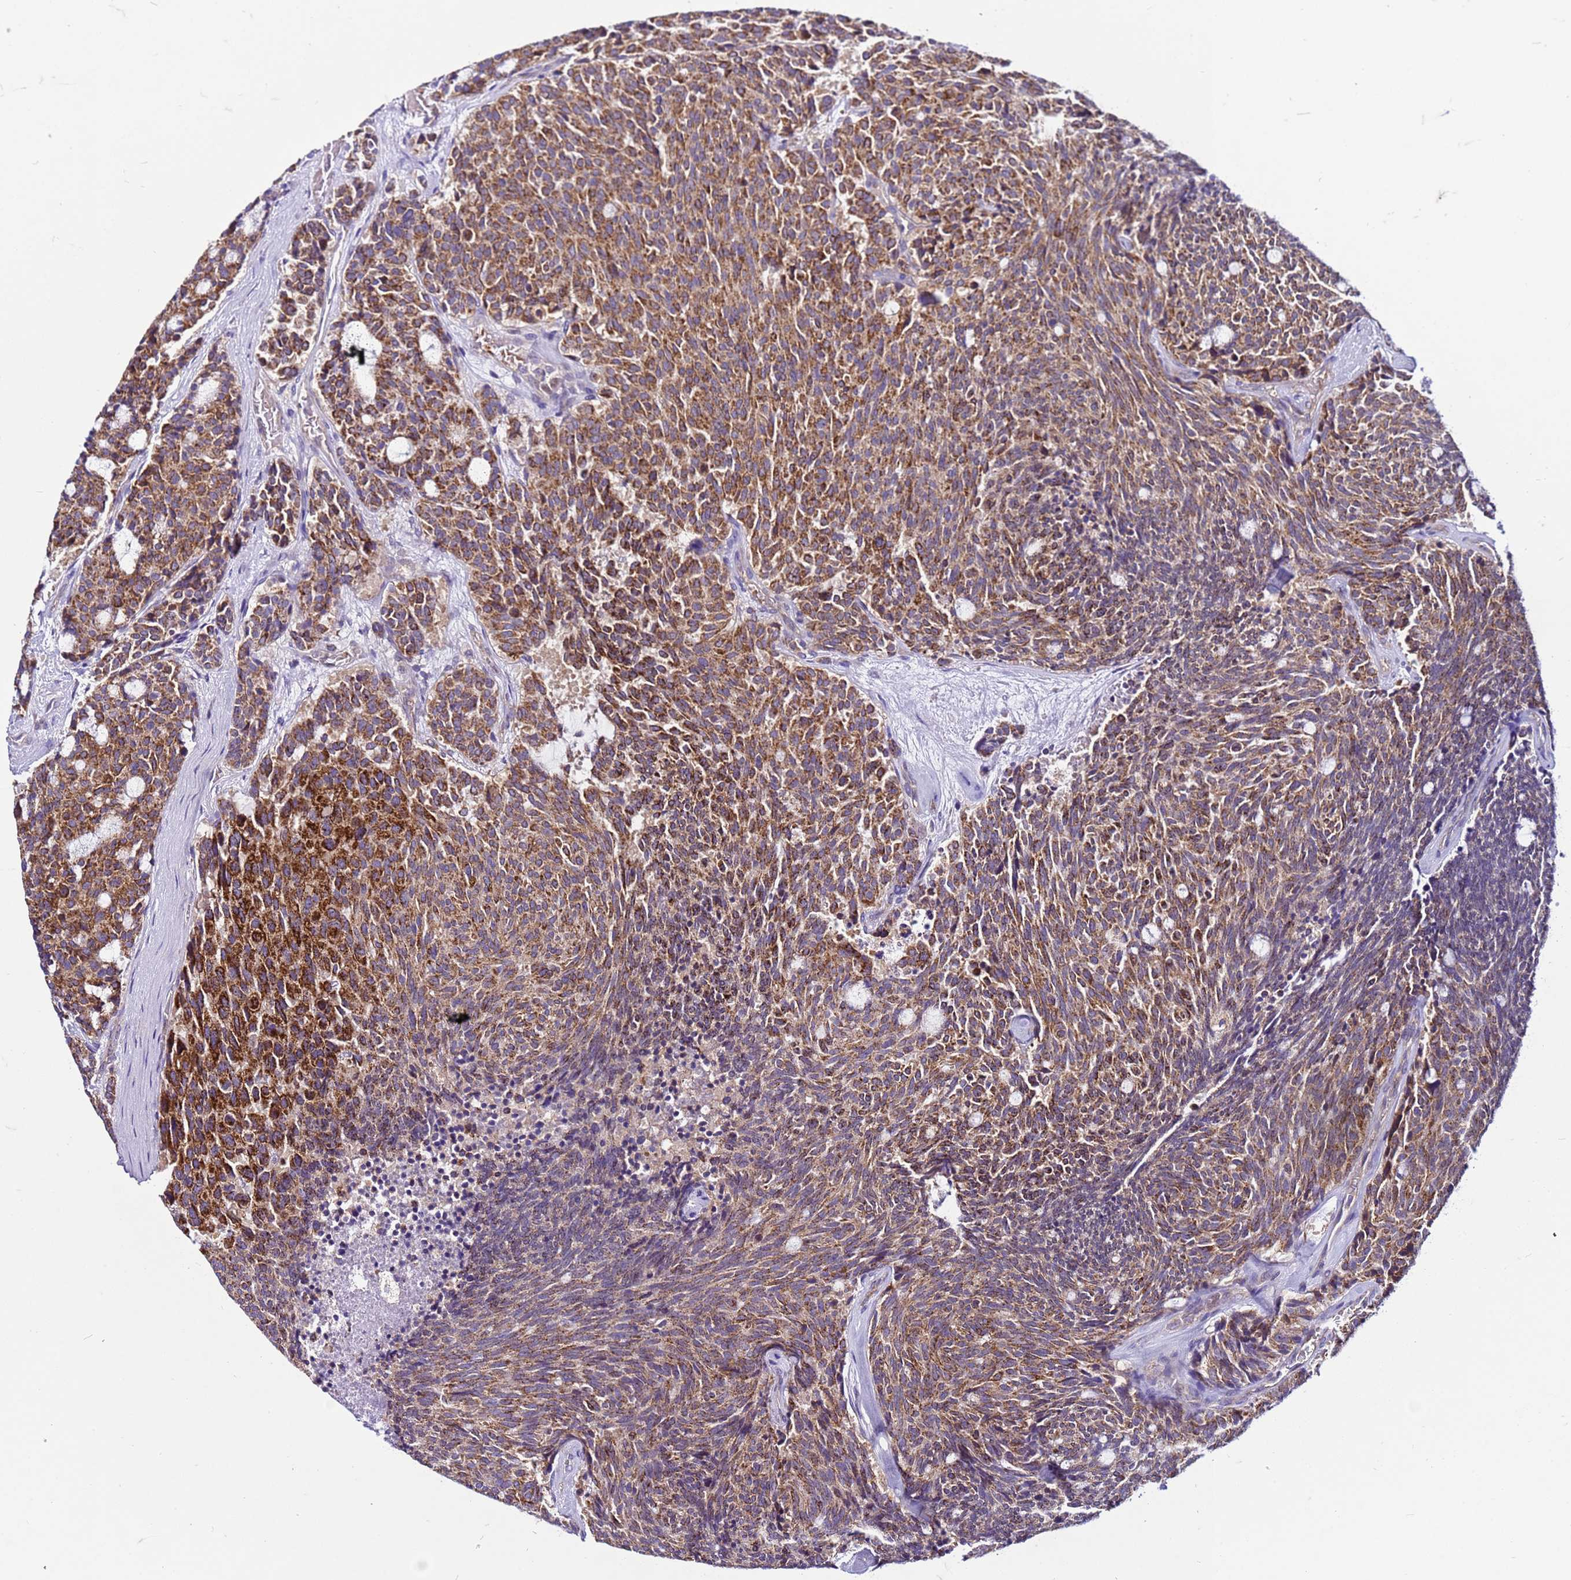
{"staining": {"intensity": "moderate", "quantity": ">75%", "location": "cytoplasmic/membranous"}, "tissue": "carcinoid", "cell_type": "Tumor cells", "image_type": "cancer", "snomed": [{"axis": "morphology", "description": "Carcinoid, malignant, NOS"}, {"axis": "topography", "description": "Pancreas"}], "caption": "A brown stain labels moderate cytoplasmic/membranous positivity of a protein in human carcinoid tumor cells. The staining was performed using DAB, with brown indicating positive protein expression. Nuclei are stained blue with hematoxylin.", "gene": "PKD1", "patient": {"sex": "female", "age": 54}}